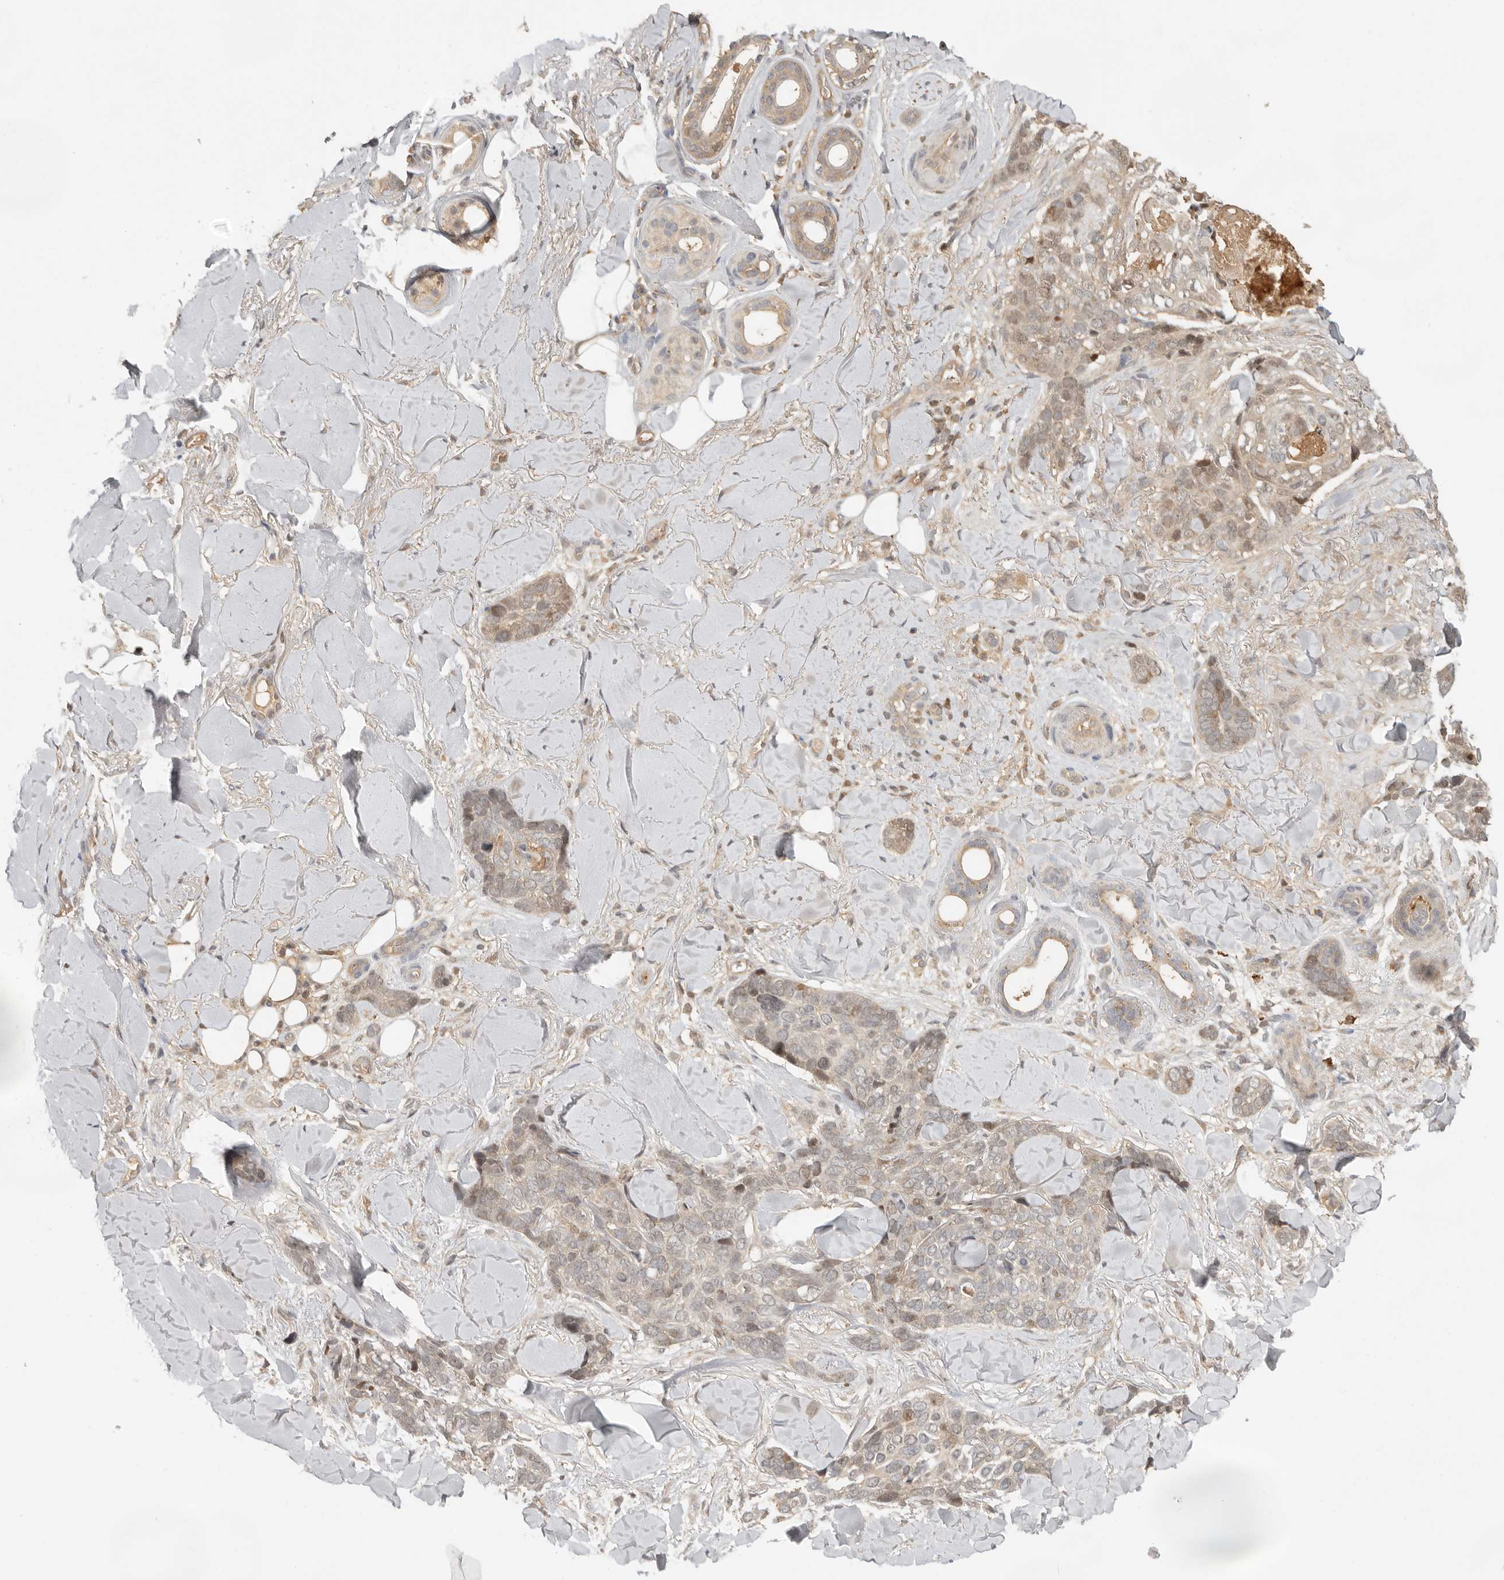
{"staining": {"intensity": "weak", "quantity": "<25%", "location": "nuclear"}, "tissue": "skin cancer", "cell_type": "Tumor cells", "image_type": "cancer", "snomed": [{"axis": "morphology", "description": "Basal cell carcinoma"}, {"axis": "topography", "description": "Skin"}], "caption": "IHC of human skin basal cell carcinoma exhibits no expression in tumor cells.", "gene": "PSMA5", "patient": {"sex": "female", "age": 82}}